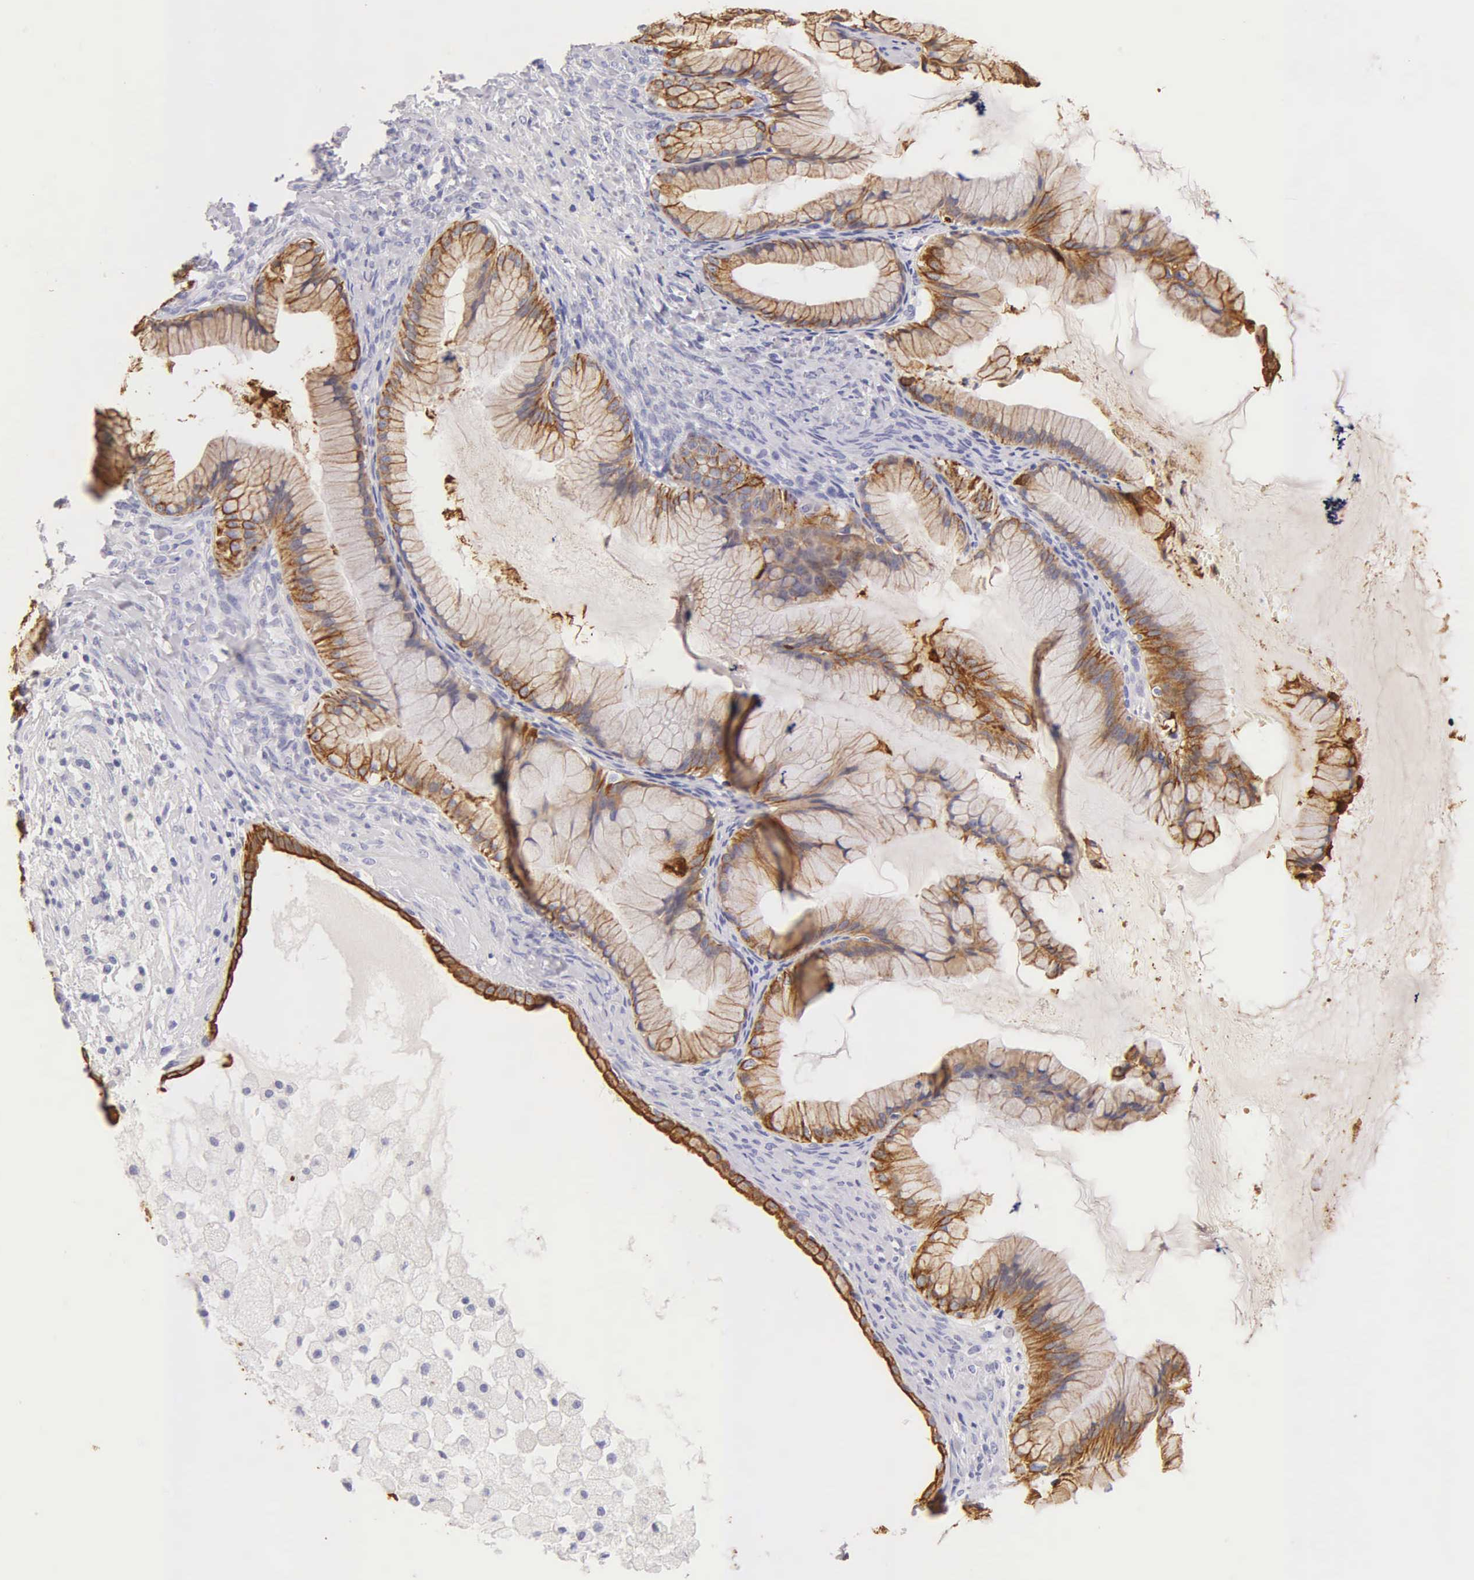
{"staining": {"intensity": "moderate", "quantity": ">75%", "location": "cytoplasmic/membranous"}, "tissue": "ovarian cancer", "cell_type": "Tumor cells", "image_type": "cancer", "snomed": [{"axis": "morphology", "description": "Cystadenocarcinoma, mucinous, NOS"}, {"axis": "topography", "description": "Ovary"}], "caption": "DAB (3,3'-diaminobenzidine) immunohistochemical staining of human mucinous cystadenocarcinoma (ovarian) shows moderate cytoplasmic/membranous protein staining in about >75% of tumor cells.", "gene": "KRT17", "patient": {"sex": "female", "age": 41}}